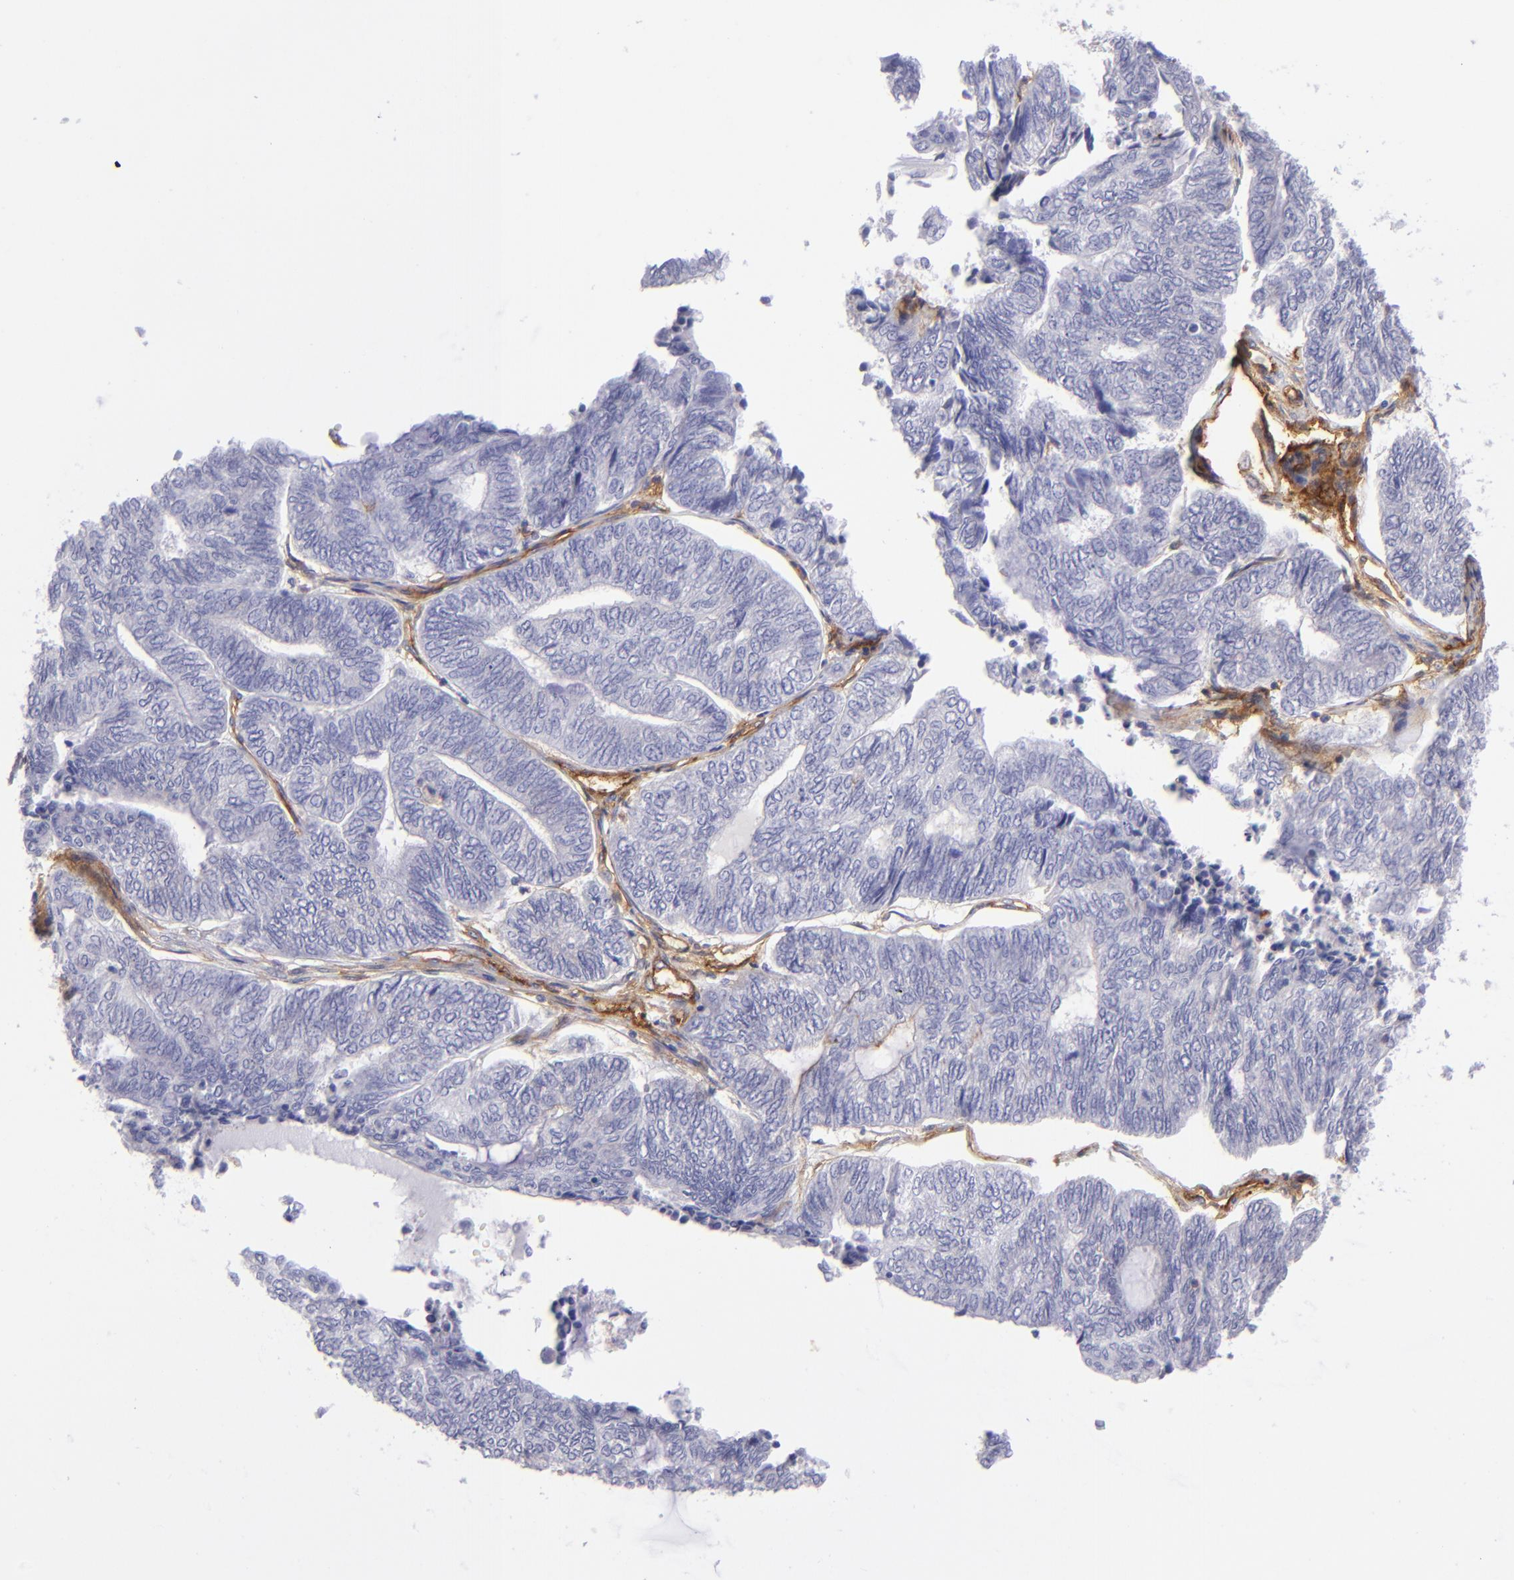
{"staining": {"intensity": "negative", "quantity": "none", "location": "none"}, "tissue": "endometrial cancer", "cell_type": "Tumor cells", "image_type": "cancer", "snomed": [{"axis": "morphology", "description": "Adenocarcinoma, NOS"}, {"axis": "topography", "description": "Uterus"}, {"axis": "topography", "description": "Endometrium"}], "caption": "IHC photomicrograph of neoplastic tissue: human endometrial cancer stained with DAB shows no significant protein positivity in tumor cells. (Stains: DAB (3,3'-diaminobenzidine) immunohistochemistry (IHC) with hematoxylin counter stain, Microscopy: brightfield microscopy at high magnification).", "gene": "ENTPD1", "patient": {"sex": "female", "age": 70}}